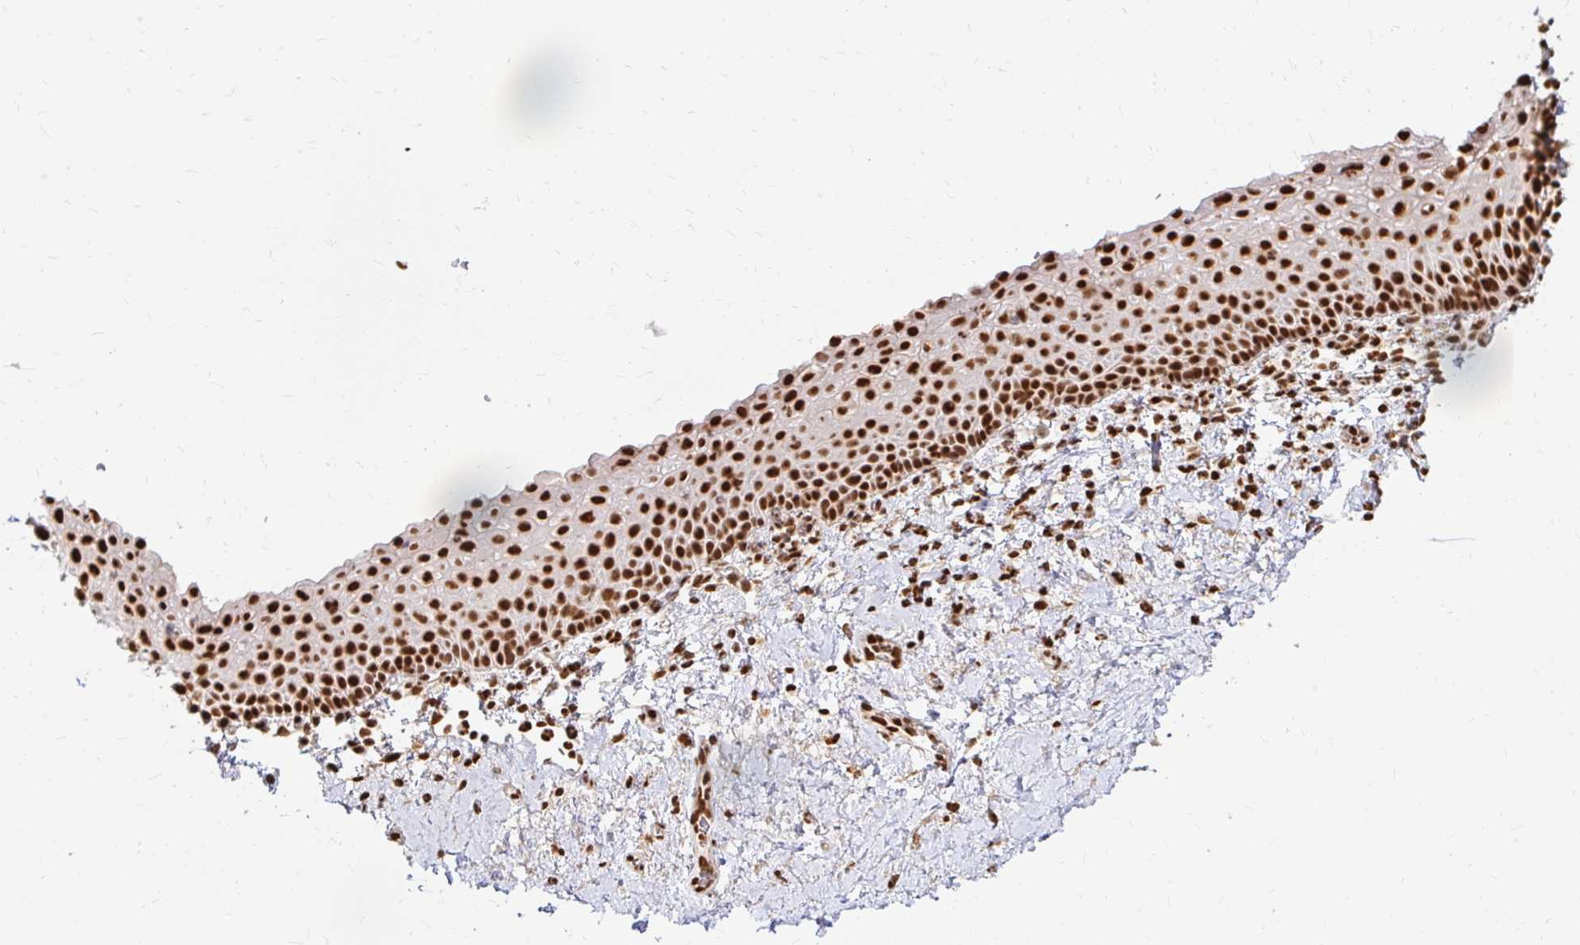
{"staining": {"intensity": "strong", "quantity": ">75%", "location": "nuclear"}, "tissue": "vagina", "cell_type": "Squamous epithelial cells", "image_type": "normal", "snomed": [{"axis": "morphology", "description": "Normal tissue, NOS"}, {"axis": "topography", "description": "Vagina"}], "caption": "Protein expression analysis of unremarkable vagina displays strong nuclear positivity in approximately >75% of squamous epithelial cells.", "gene": "HNRNPU", "patient": {"sex": "female", "age": 61}}